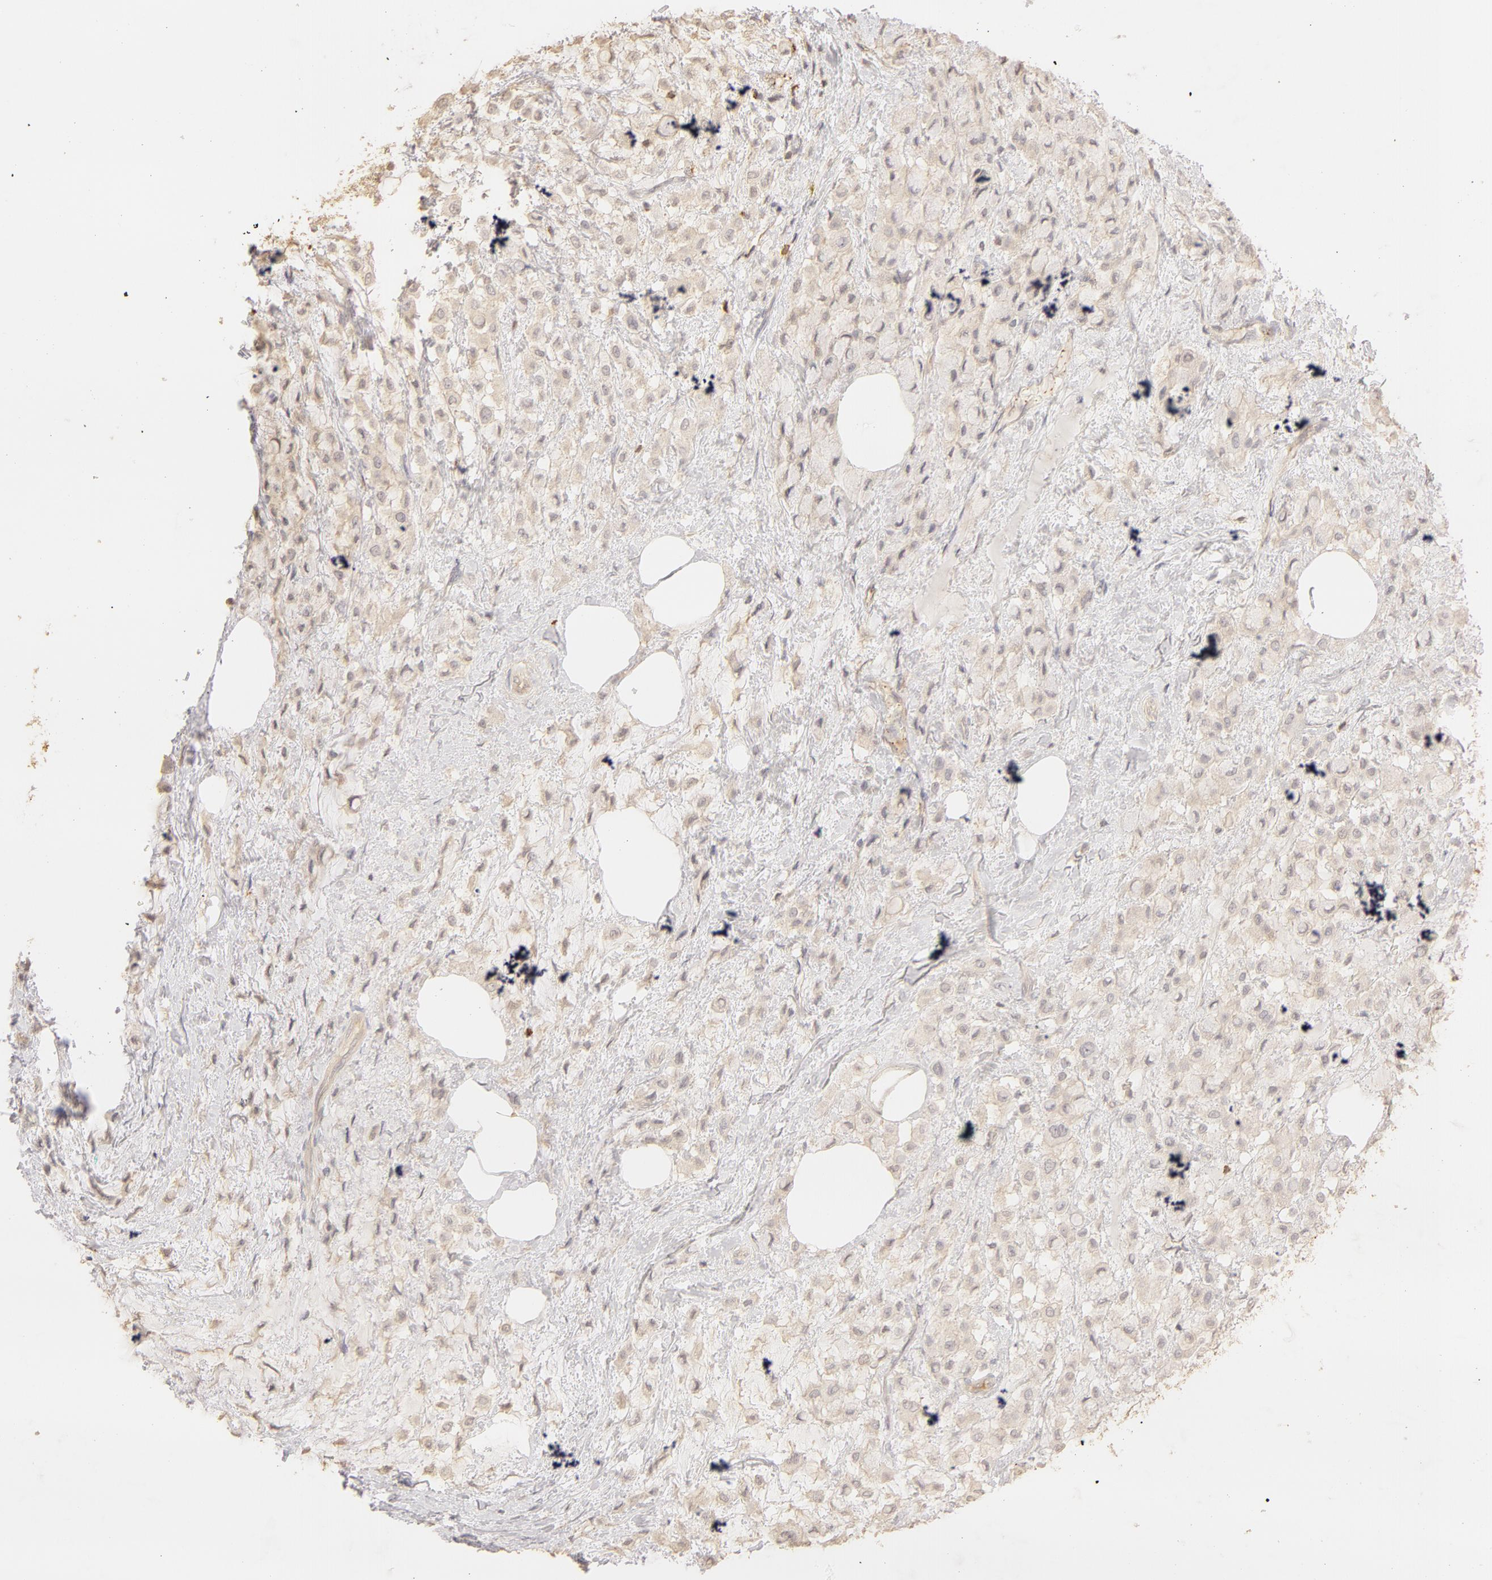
{"staining": {"intensity": "weak", "quantity": "25%-75%", "location": "cytoplasmic/membranous"}, "tissue": "breast cancer", "cell_type": "Tumor cells", "image_type": "cancer", "snomed": [{"axis": "morphology", "description": "Lobular carcinoma"}, {"axis": "topography", "description": "Breast"}], "caption": "Brown immunohistochemical staining in lobular carcinoma (breast) reveals weak cytoplasmic/membranous expression in about 25%-75% of tumor cells. The staining was performed using DAB to visualize the protein expression in brown, while the nuclei were stained in blue with hematoxylin (Magnification: 20x).", "gene": "C1R", "patient": {"sex": "female", "age": 85}}